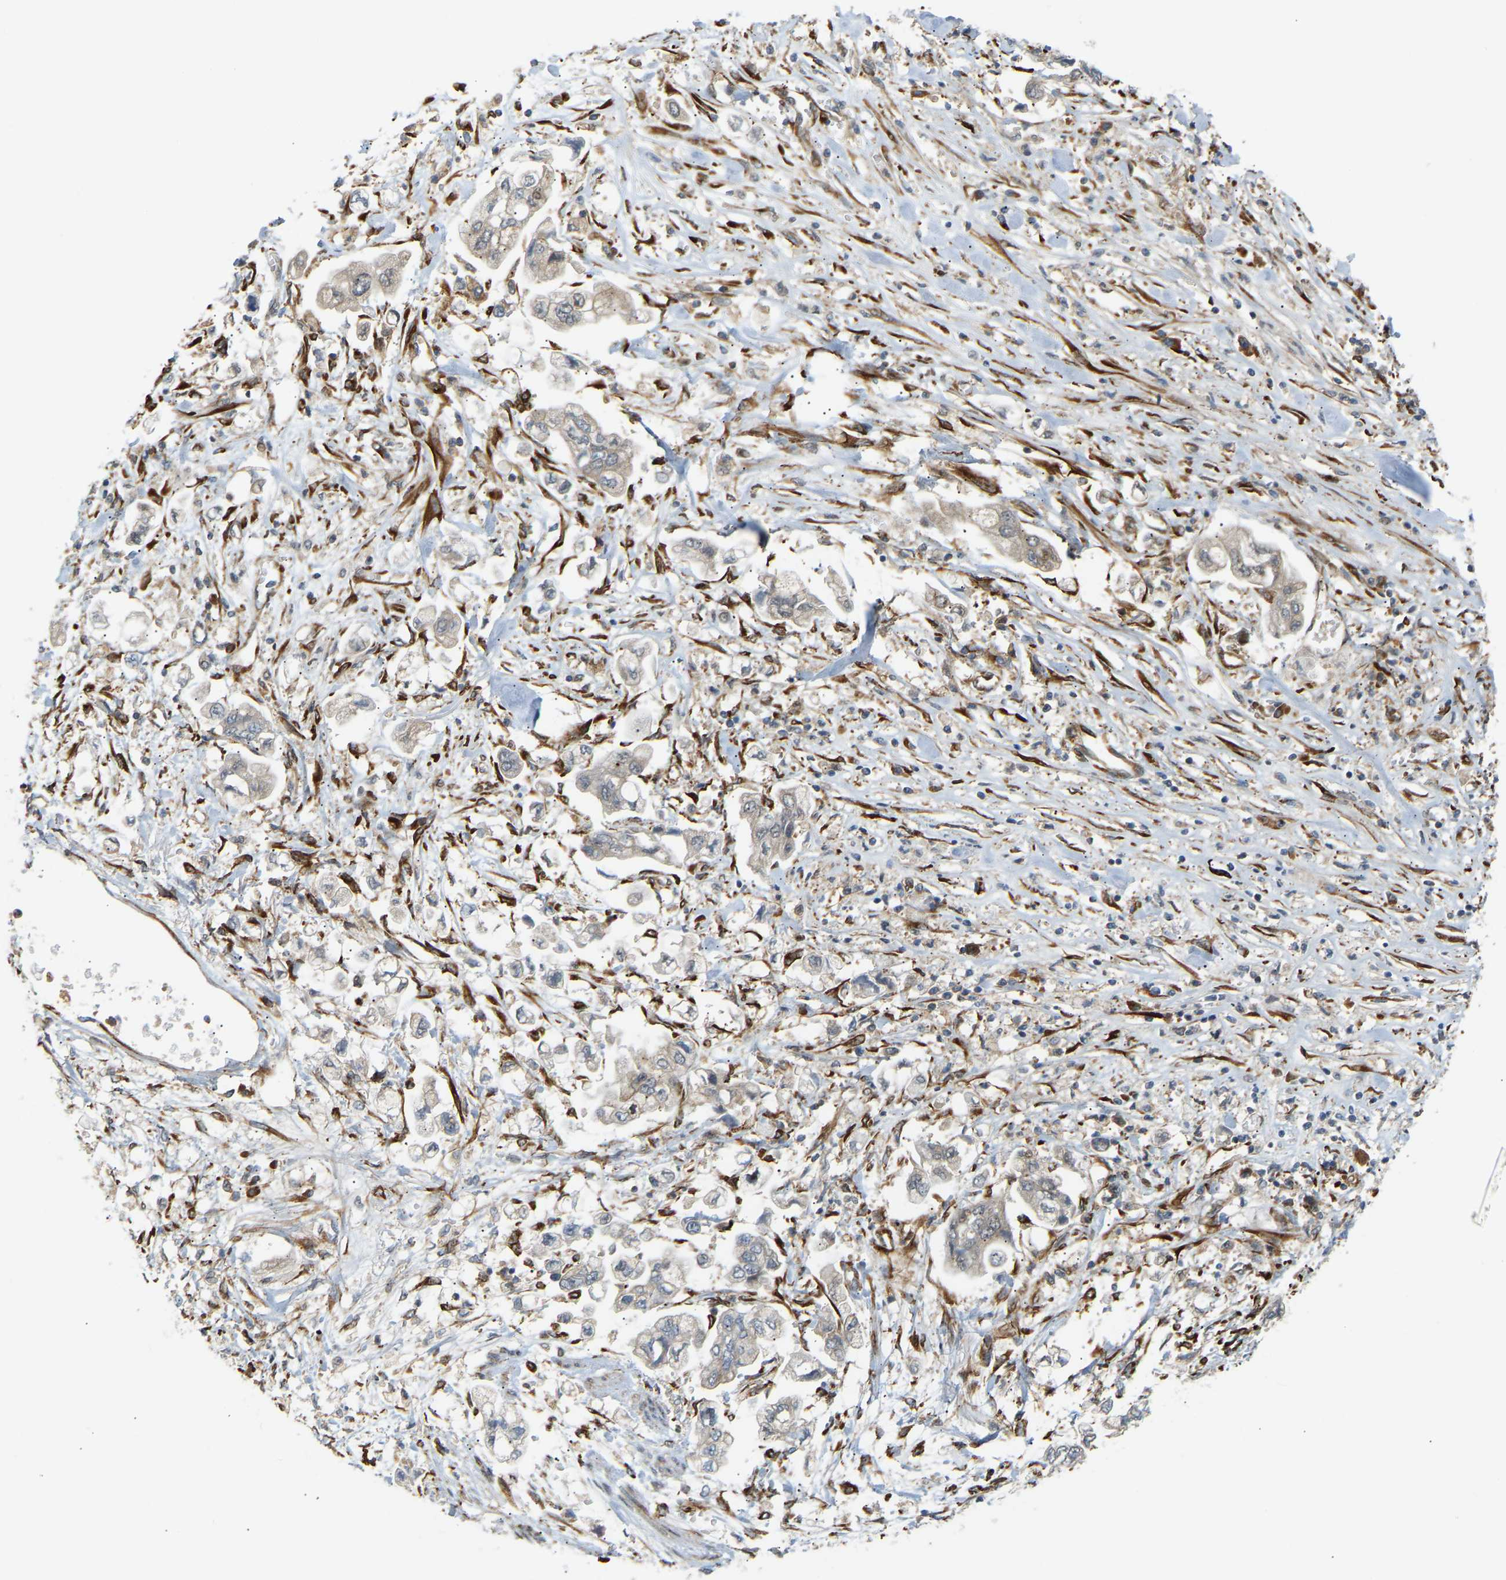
{"staining": {"intensity": "negative", "quantity": "none", "location": "none"}, "tissue": "stomach cancer", "cell_type": "Tumor cells", "image_type": "cancer", "snomed": [{"axis": "morphology", "description": "Normal tissue, NOS"}, {"axis": "morphology", "description": "Adenocarcinoma, NOS"}, {"axis": "topography", "description": "Stomach"}], "caption": "Adenocarcinoma (stomach) was stained to show a protein in brown. There is no significant staining in tumor cells.", "gene": "PLCG2", "patient": {"sex": "male", "age": 62}}